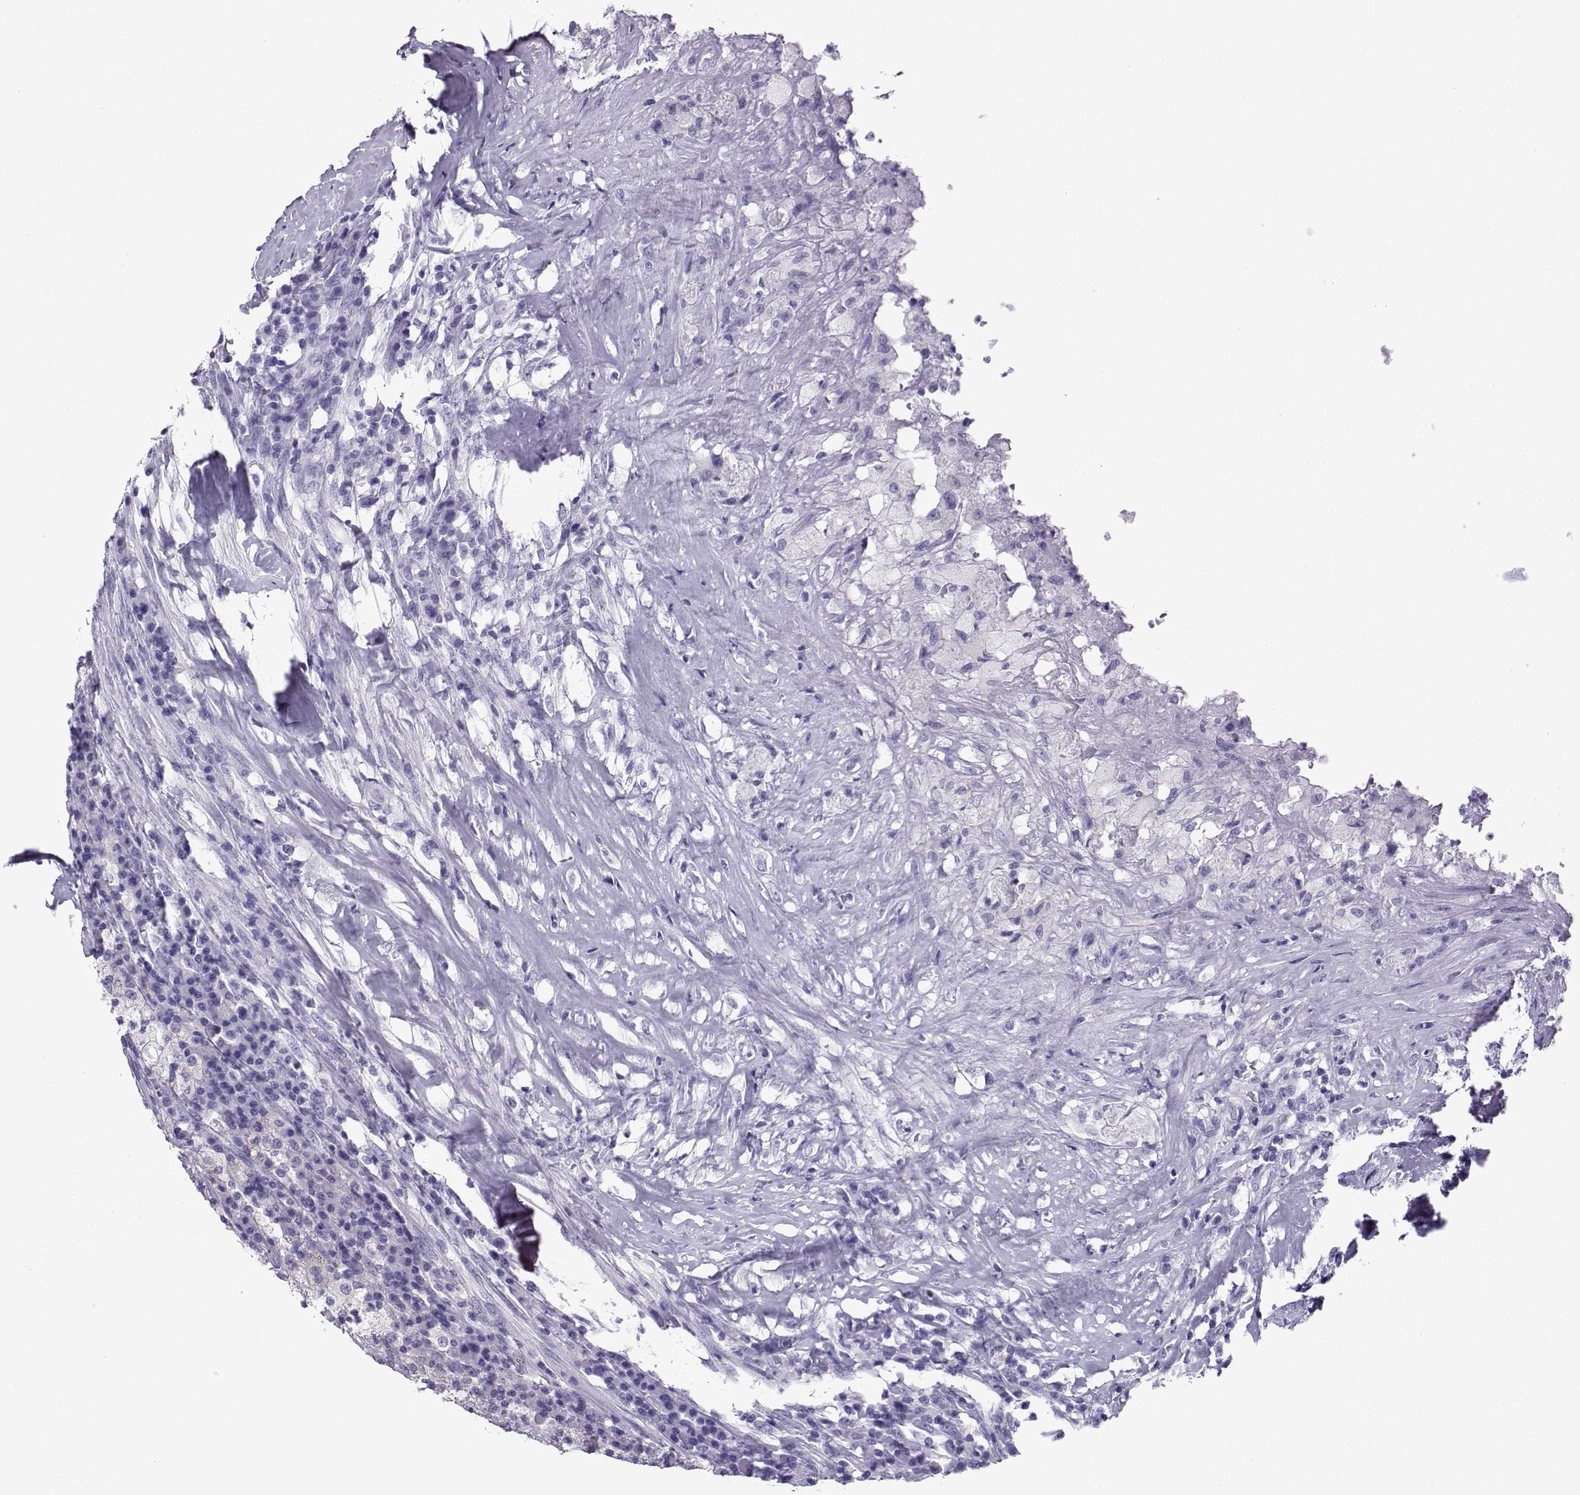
{"staining": {"intensity": "negative", "quantity": "none", "location": "none"}, "tissue": "testis cancer", "cell_type": "Tumor cells", "image_type": "cancer", "snomed": [{"axis": "morphology", "description": "Necrosis, NOS"}, {"axis": "morphology", "description": "Carcinoma, Embryonal, NOS"}, {"axis": "topography", "description": "Testis"}], "caption": "Tumor cells show no significant protein expression in embryonal carcinoma (testis).", "gene": "CD109", "patient": {"sex": "male", "age": 19}}